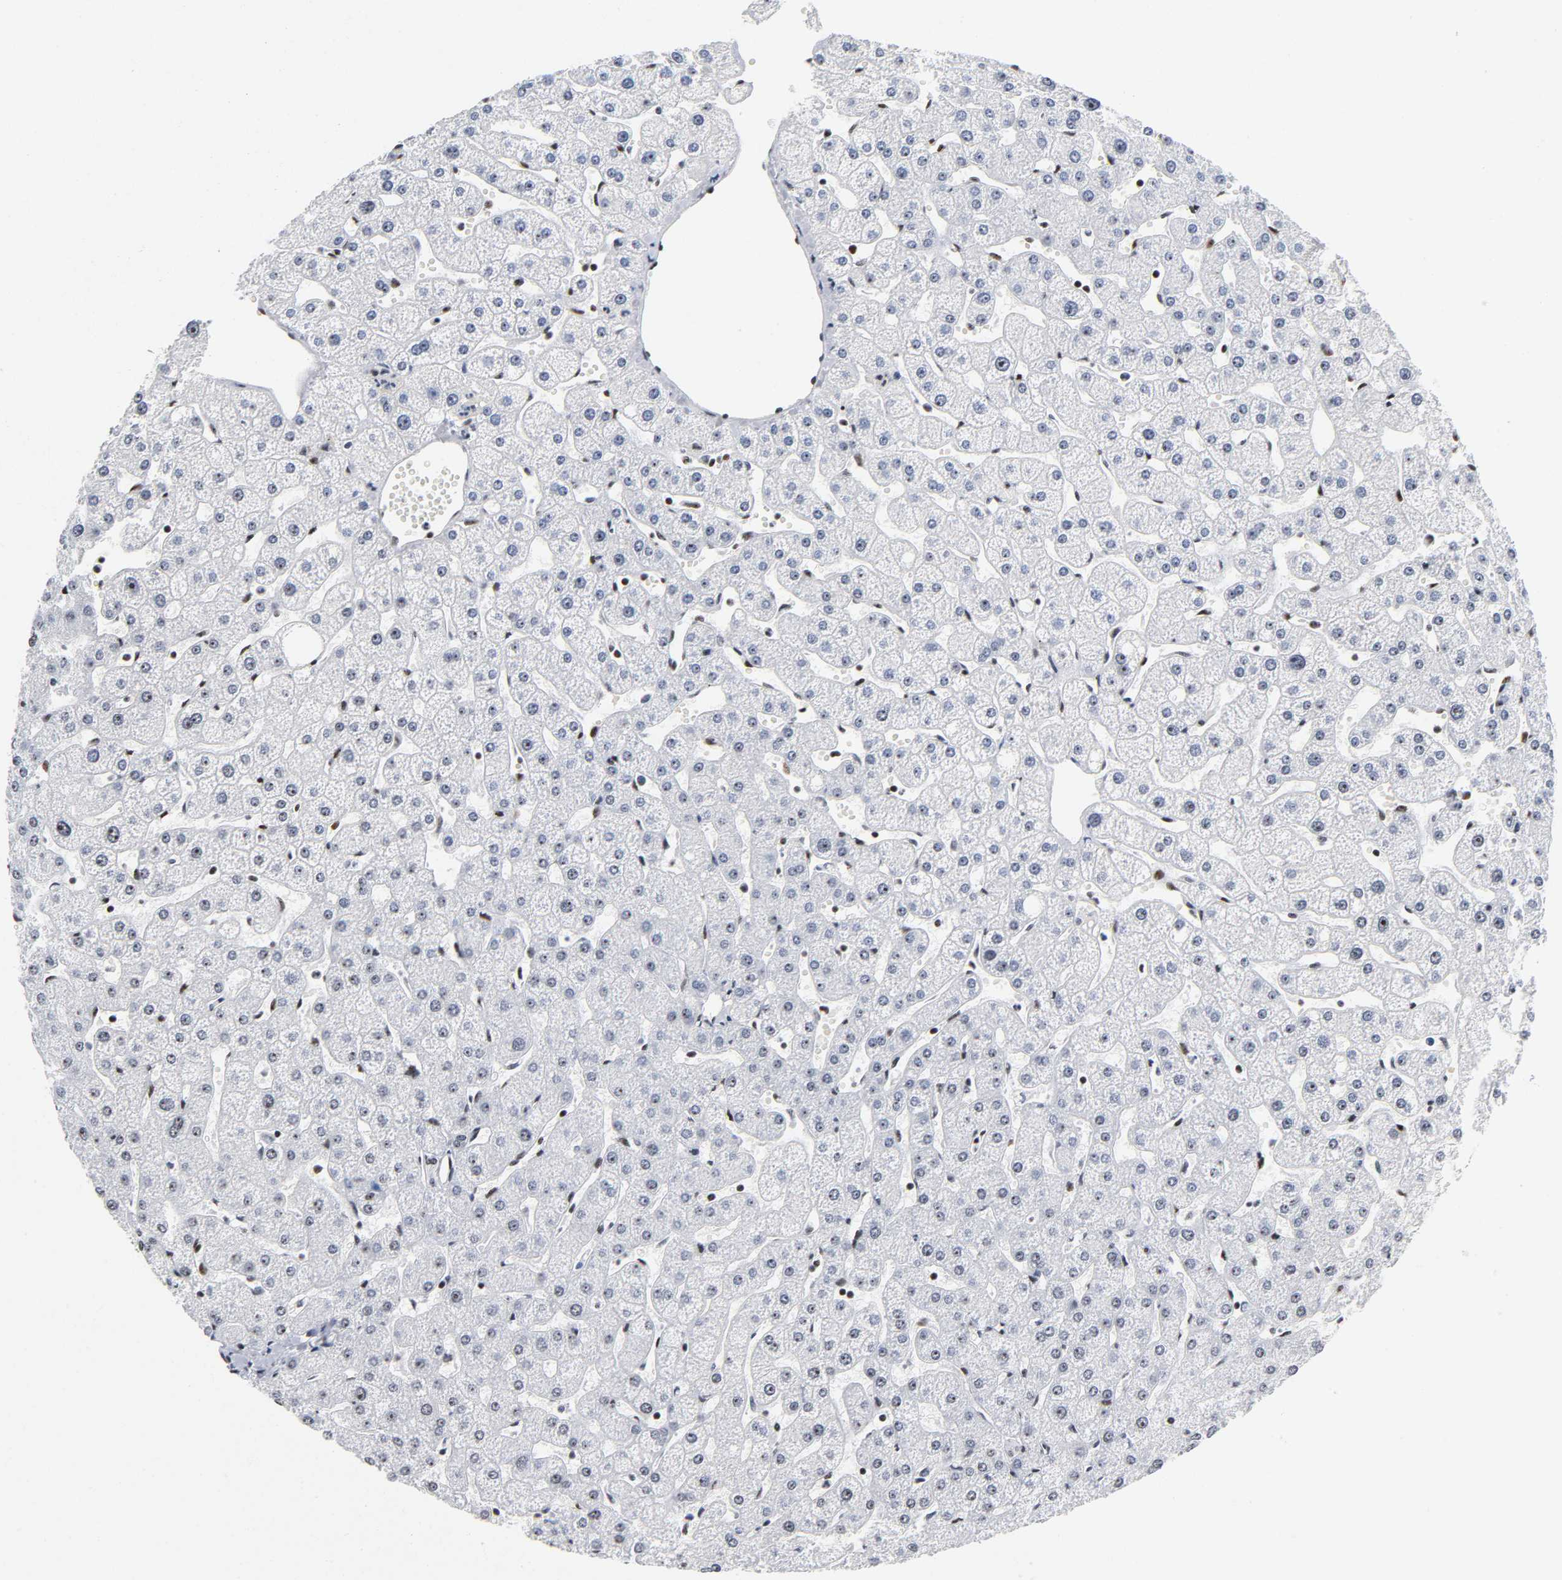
{"staining": {"intensity": "moderate", "quantity": ">75%", "location": "nuclear"}, "tissue": "liver", "cell_type": "Cholangiocytes", "image_type": "normal", "snomed": [{"axis": "morphology", "description": "Normal tissue, NOS"}, {"axis": "topography", "description": "Liver"}], "caption": "Brown immunohistochemical staining in normal human liver reveals moderate nuclear expression in about >75% of cholangiocytes.", "gene": "UBTF", "patient": {"sex": "male", "age": 67}}